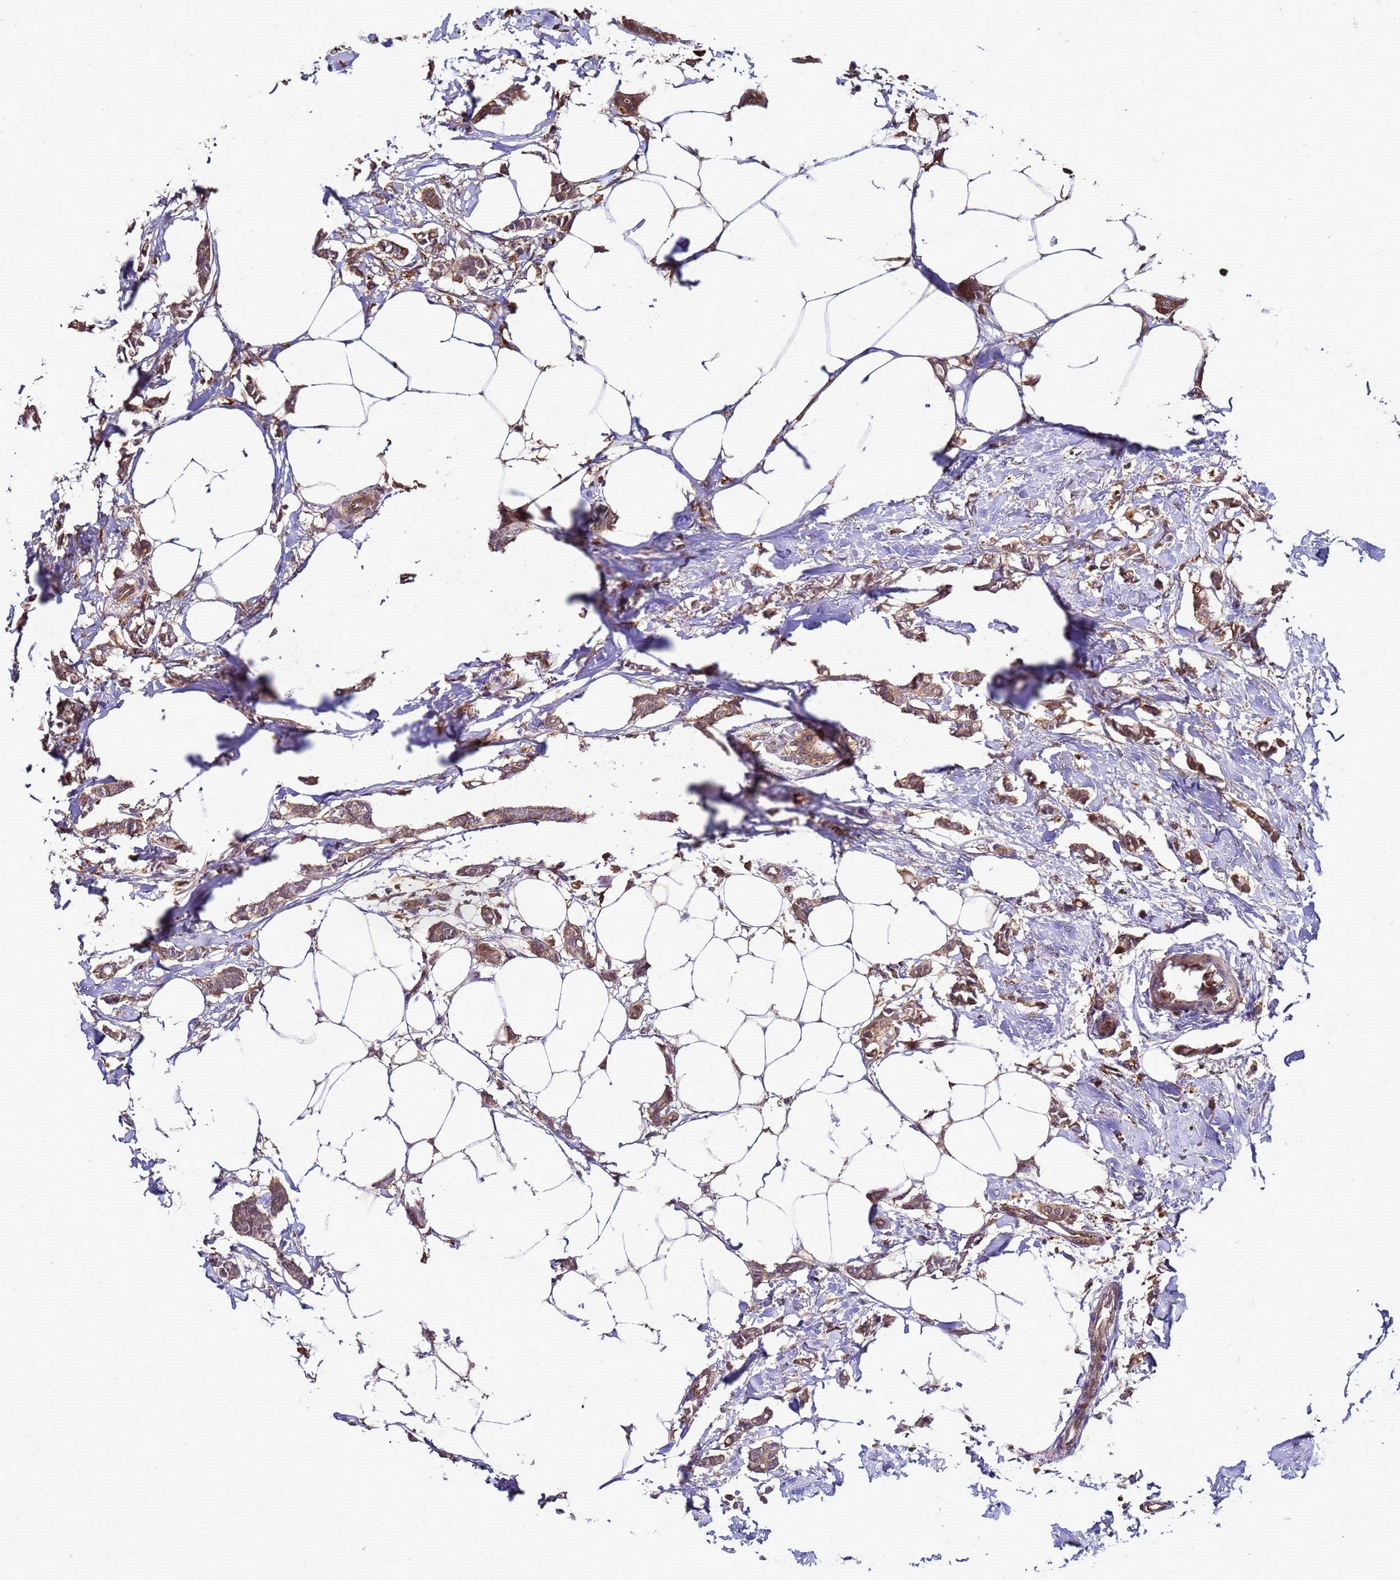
{"staining": {"intensity": "moderate", "quantity": ">75%", "location": "cytoplasmic/membranous"}, "tissue": "breast cancer", "cell_type": "Tumor cells", "image_type": "cancer", "snomed": [{"axis": "morphology", "description": "Duct carcinoma"}, {"axis": "topography", "description": "Breast"}], "caption": "This is an image of immunohistochemistry staining of breast cancer (infiltrating ductal carcinoma), which shows moderate expression in the cytoplasmic/membranous of tumor cells.", "gene": "TRABD", "patient": {"sex": "female", "age": 41}}